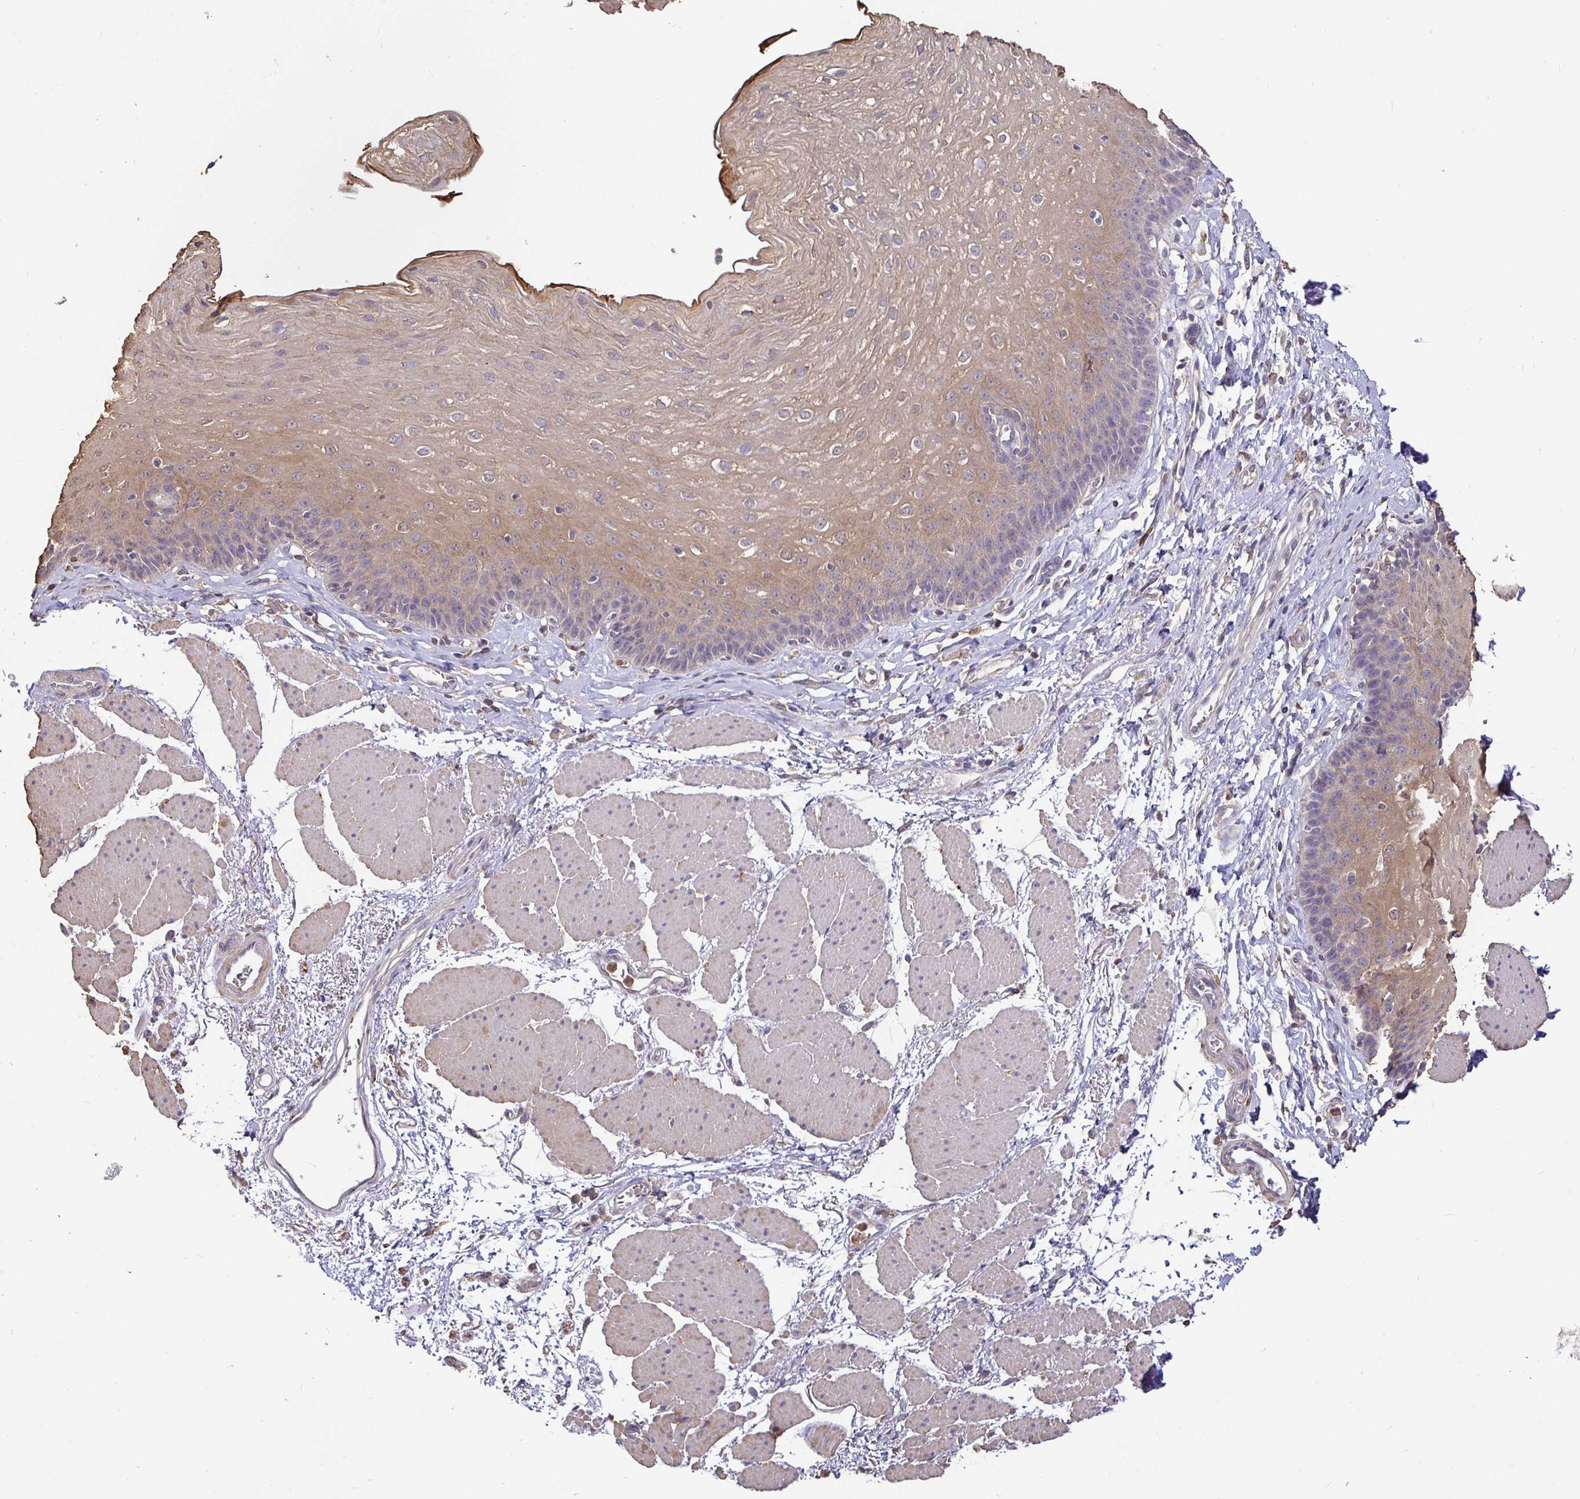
{"staining": {"intensity": "weak", "quantity": ">75%", "location": "cytoplasmic/membranous"}, "tissue": "esophagus", "cell_type": "Squamous epithelial cells", "image_type": "normal", "snomed": [{"axis": "morphology", "description": "Normal tissue, NOS"}, {"axis": "topography", "description": "Esophagus"}], "caption": "Protein staining shows weak cytoplasmic/membranous staining in about >75% of squamous epithelial cells in benign esophagus. The staining is performed using DAB brown chromogen to label protein expression. The nuclei are counter-stained blue using hematoxylin.", "gene": "MAPK8IP3", "patient": {"sex": "female", "age": 81}}